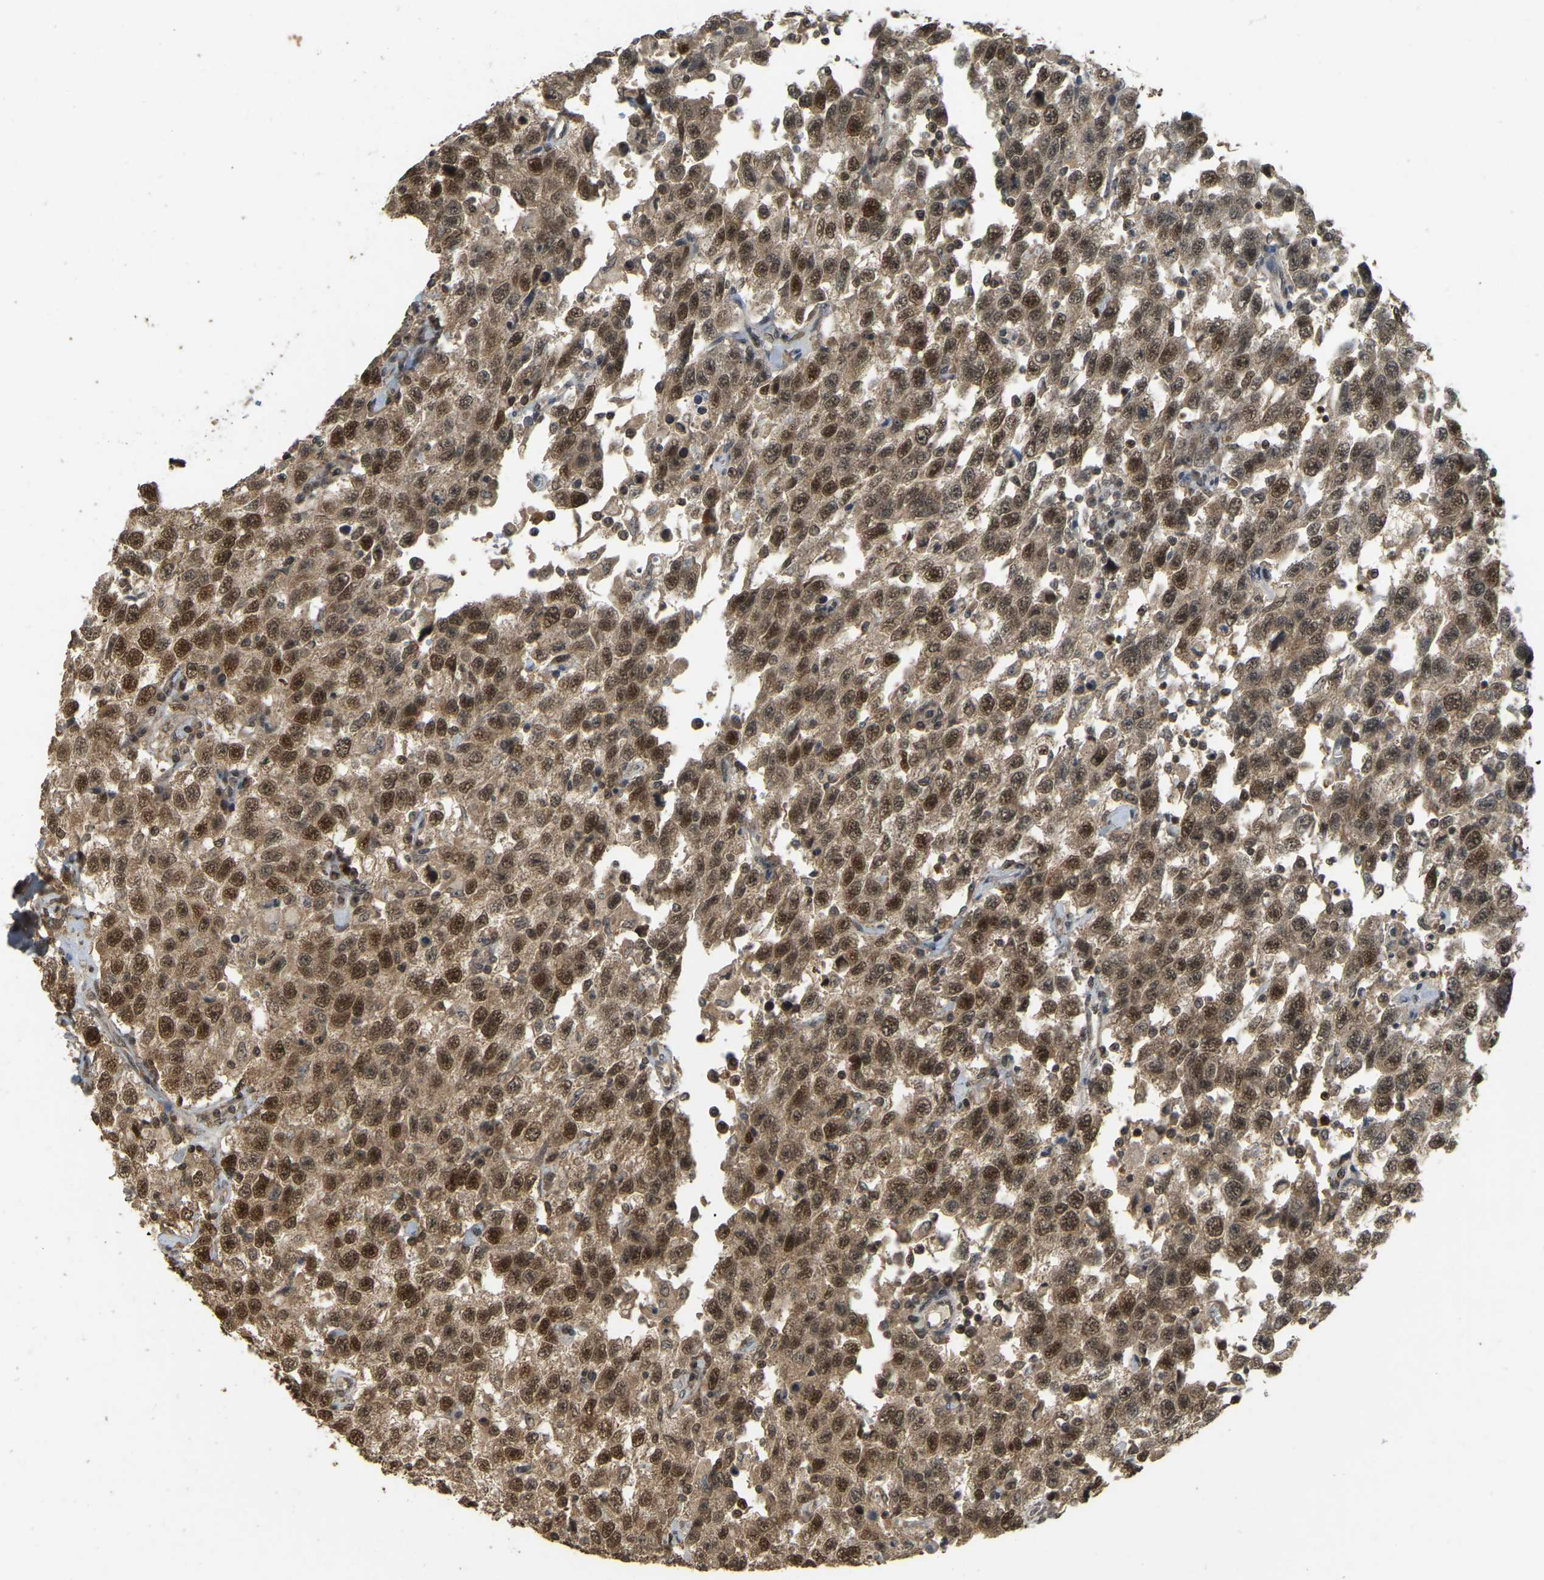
{"staining": {"intensity": "strong", "quantity": ">75%", "location": "nuclear"}, "tissue": "testis cancer", "cell_type": "Tumor cells", "image_type": "cancer", "snomed": [{"axis": "morphology", "description": "Seminoma, NOS"}, {"axis": "topography", "description": "Testis"}], "caption": "IHC image of neoplastic tissue: testis cancer (seminoma) stained using IHC demonstrates high levels of strong protein expression localized specifically in the nuclear of tumor cells, appearing as a nuclear brown color.", "gene": "BRF2", "patient": {"sex": "male", "age": 41}}